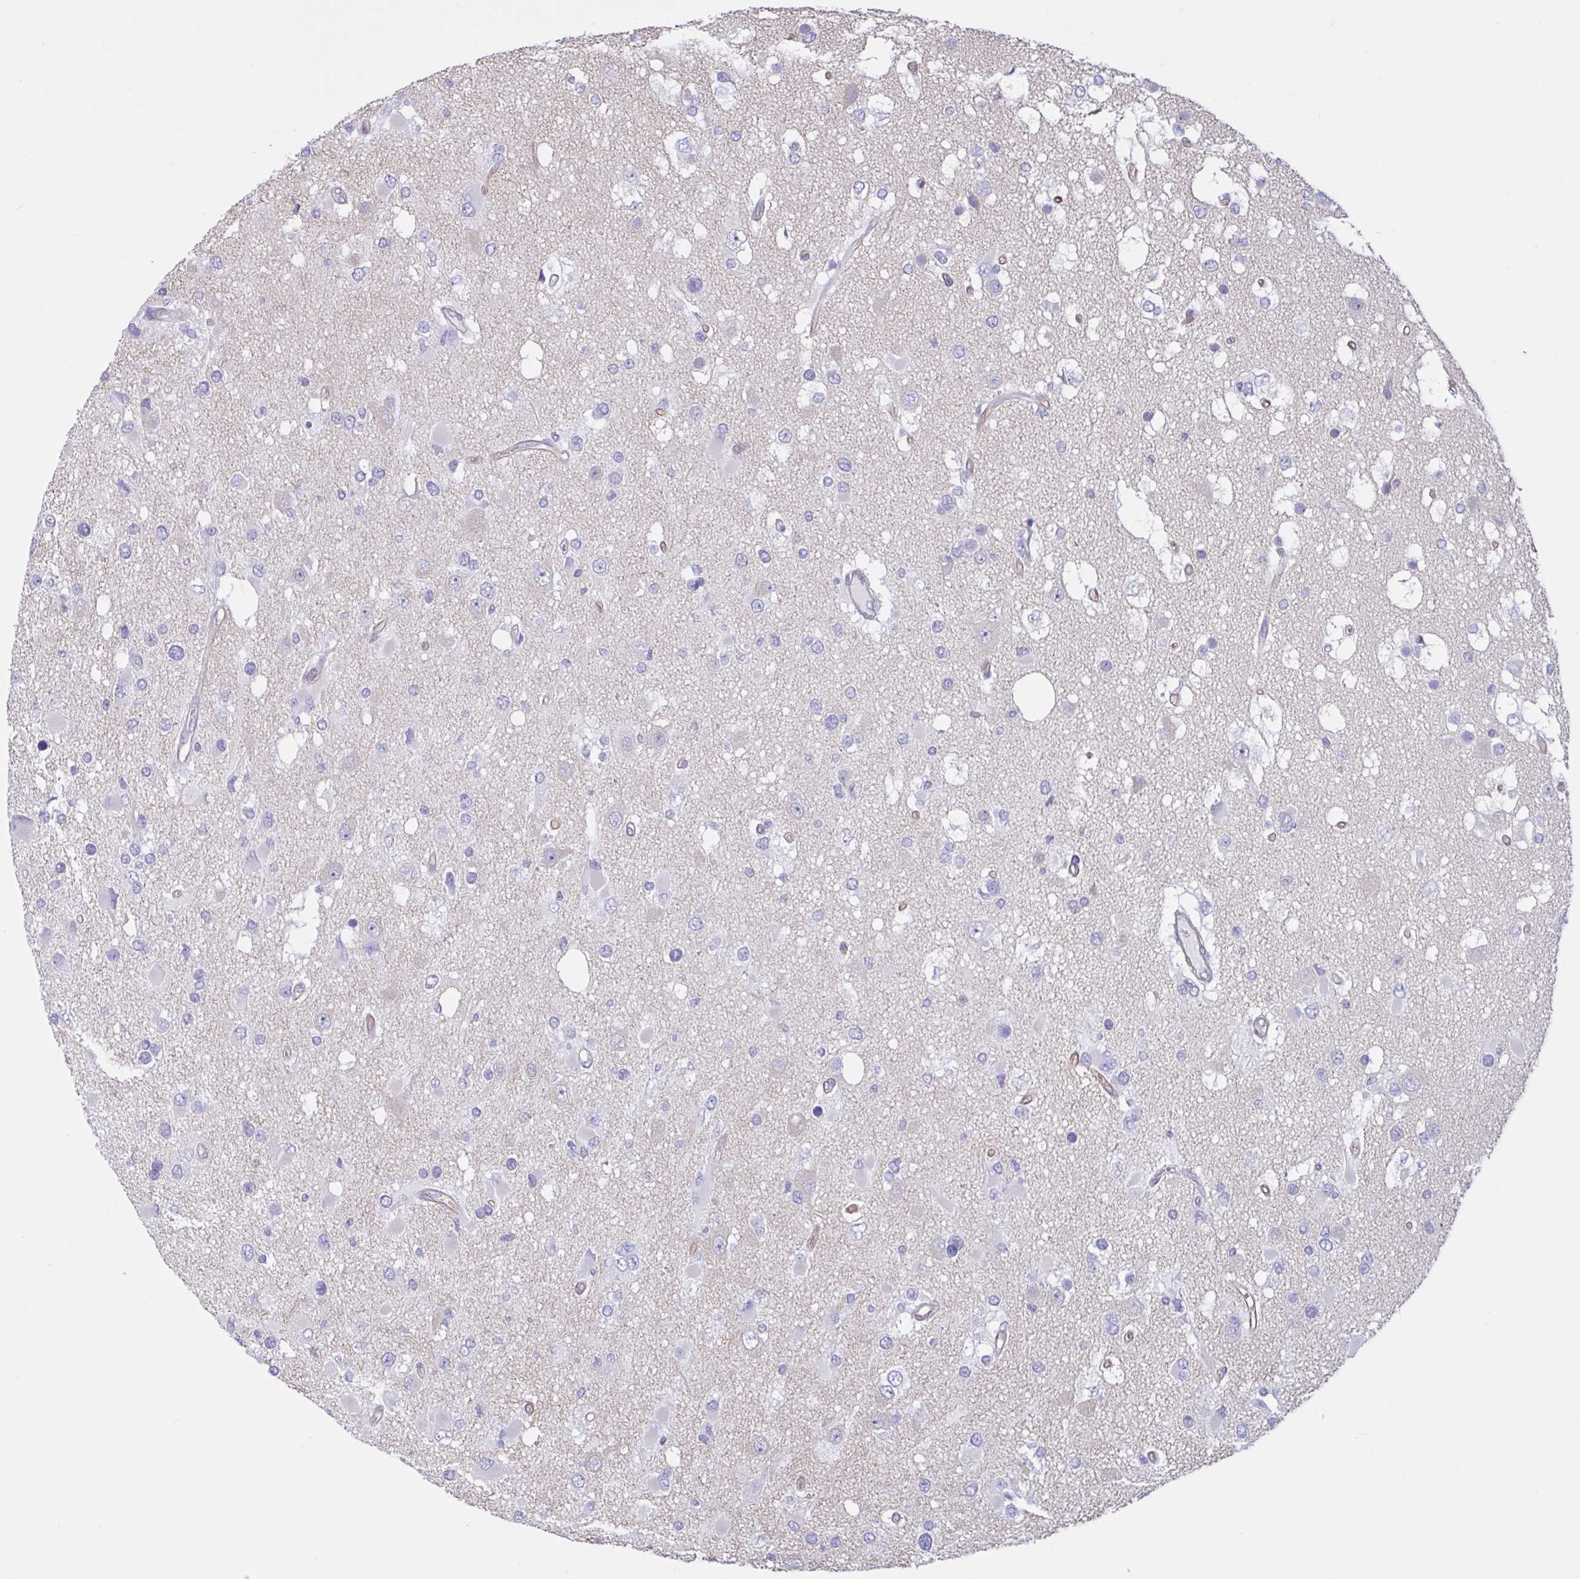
{"staining": {"intensity": "negative", "quantity": "none", "location": "none"}, "tissue": "glioma", "cell_type": "Tumor cells", "image_type": "cancer", "snomed": [{"axis": "morphology", "description": "Glioma, malignant, High grade"}, {"axis": "topography", "description": "Brain"}], "caption": "The photomicrograph reveals no staining of tumor cells in malignant glioma (high-grade).", "gene": "RPL22L1", "patient": {"sex": "male", "age": 53}}